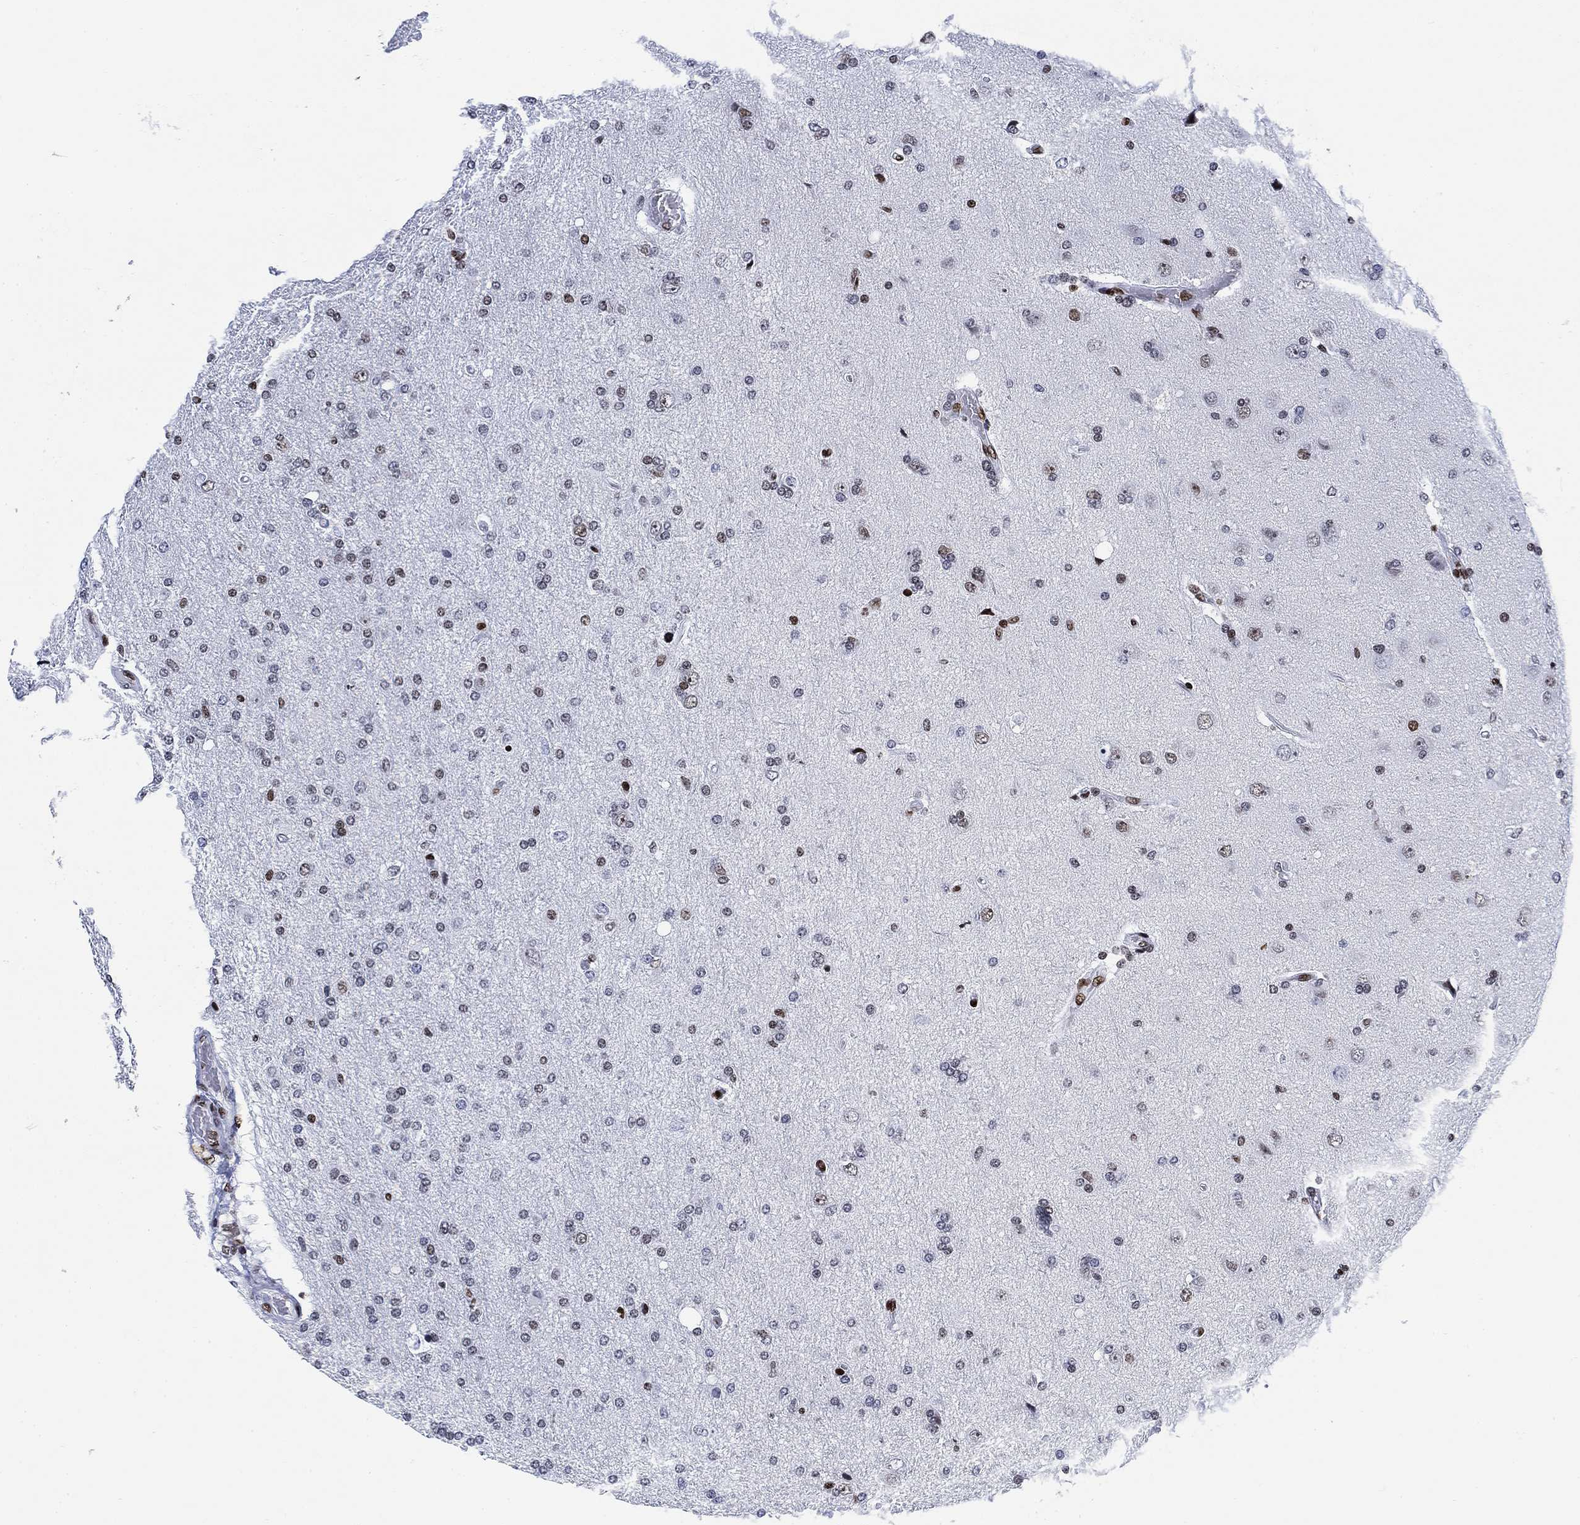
{"staining": {"intensity": "moderate", "quantity": "<25%", "location": "nuclear"}, "tissue": "glioma", "cell_type": "Tumor cells", "image_type": "cancer", "snomed": [{"axis": "morphology", "description": "Glioma, malignant, High grade"}, {"axis": "topography", "description": "Cerebral cortex"}], "caption": "Malignant high-grade glioma tissue exhibits moderate nuclear expression in approximately <25% of tumor cells Immunohistochemistry (ihc) stains the protein of interest in brown and the nuclei are stained blue.", "gene": "H1-10", "patient": {"sex": "male", "age": 70}}